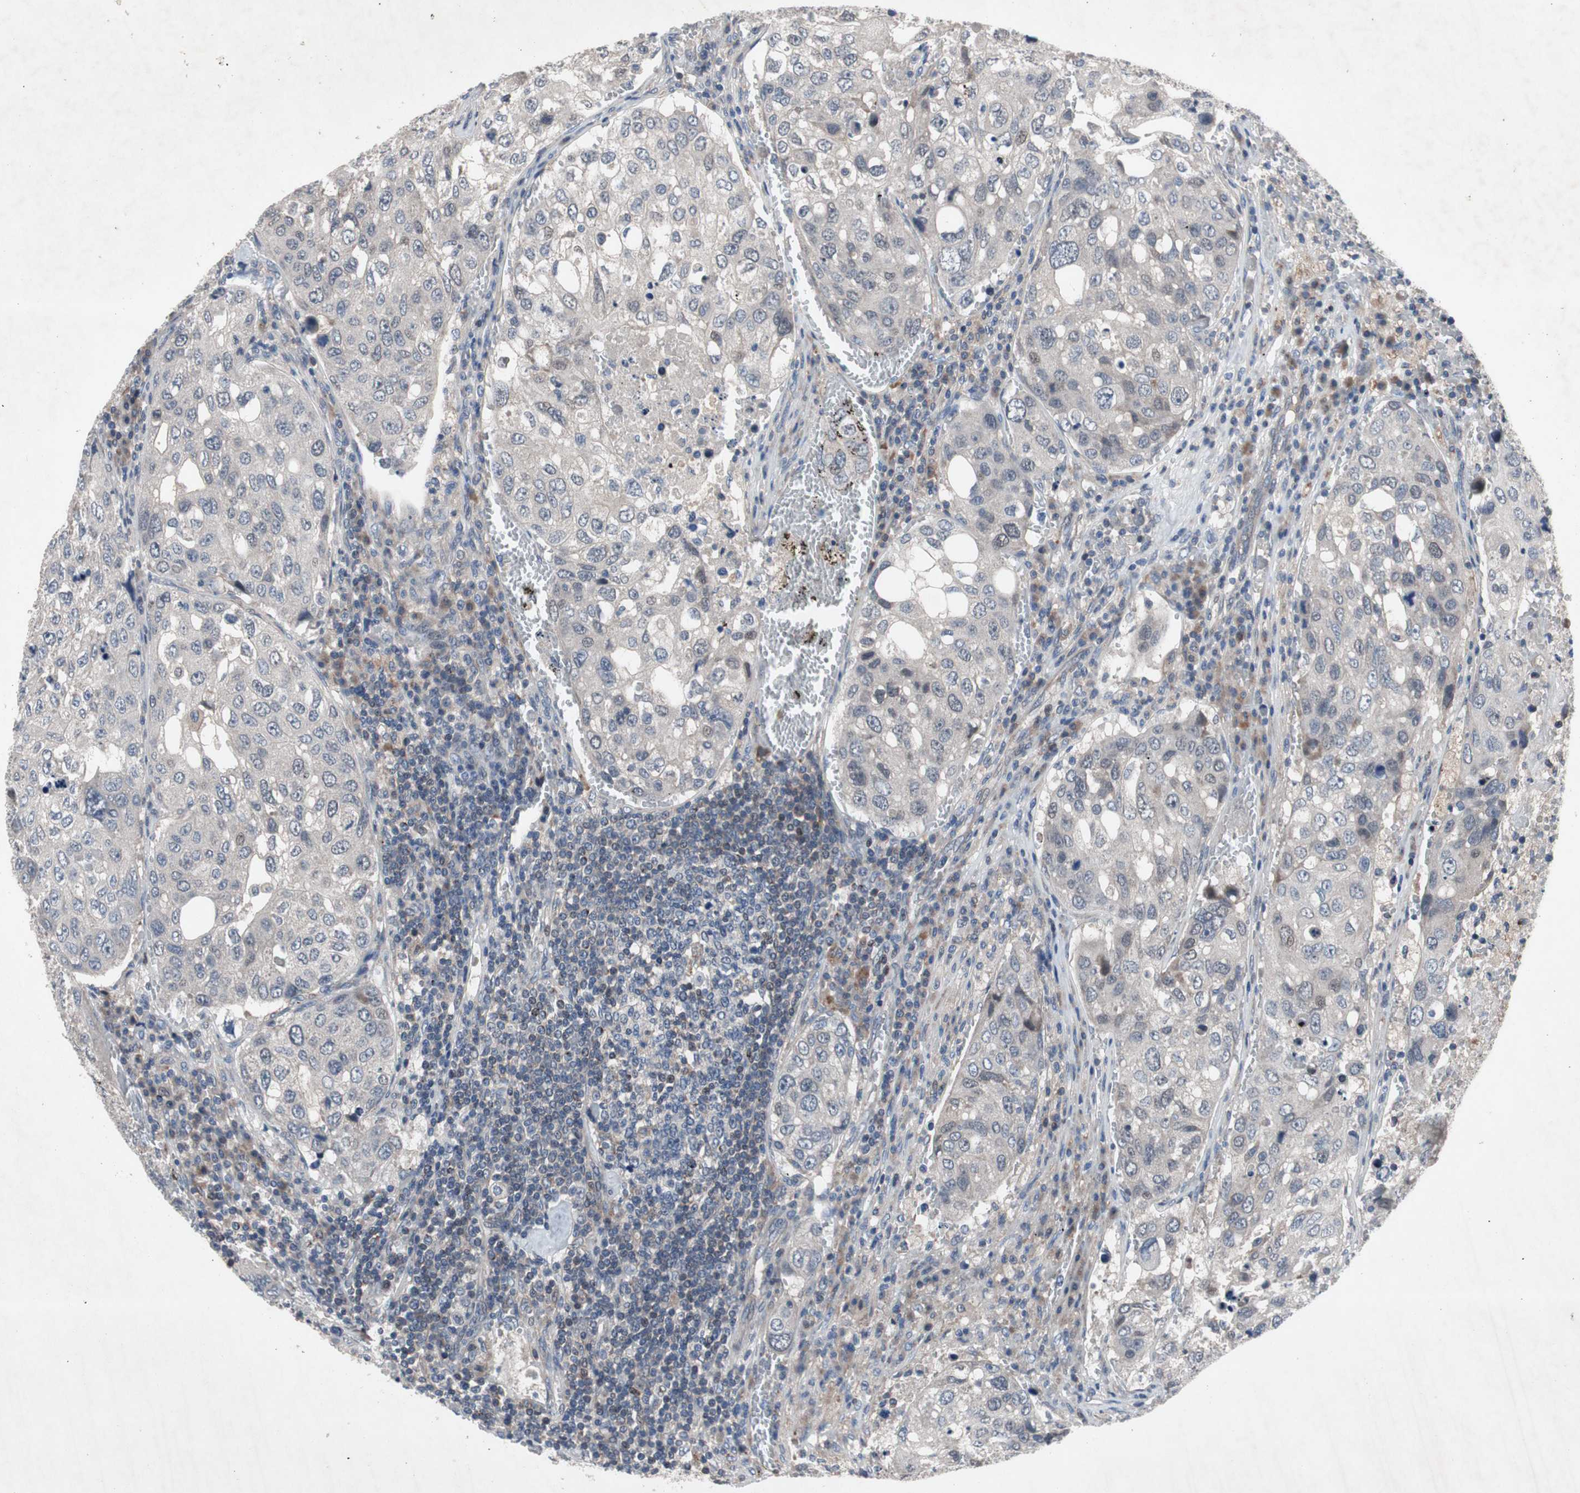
{"staining": {"intensity": "negative", "quantity": "none", "location": "none"}, "tissue": "urothelial cancer", "cell_type": "Tumor cells", "image_type": "cancer", "snomed": [{"axis": "morphology", "description": "Urothelial carcinoma, High grade"}, {"axis": "topography", "description": "Lymph node"}, {"axis": "topography", "description": "Urinary bladder"}], "caption": "The immunohistochemistry (IHC) image has no significant positivity in tumor cells of urothelial carcinoma (high-grade) tissue.", "gene": "MUTYH", "patient": {"sex": "male", "age": 51}}